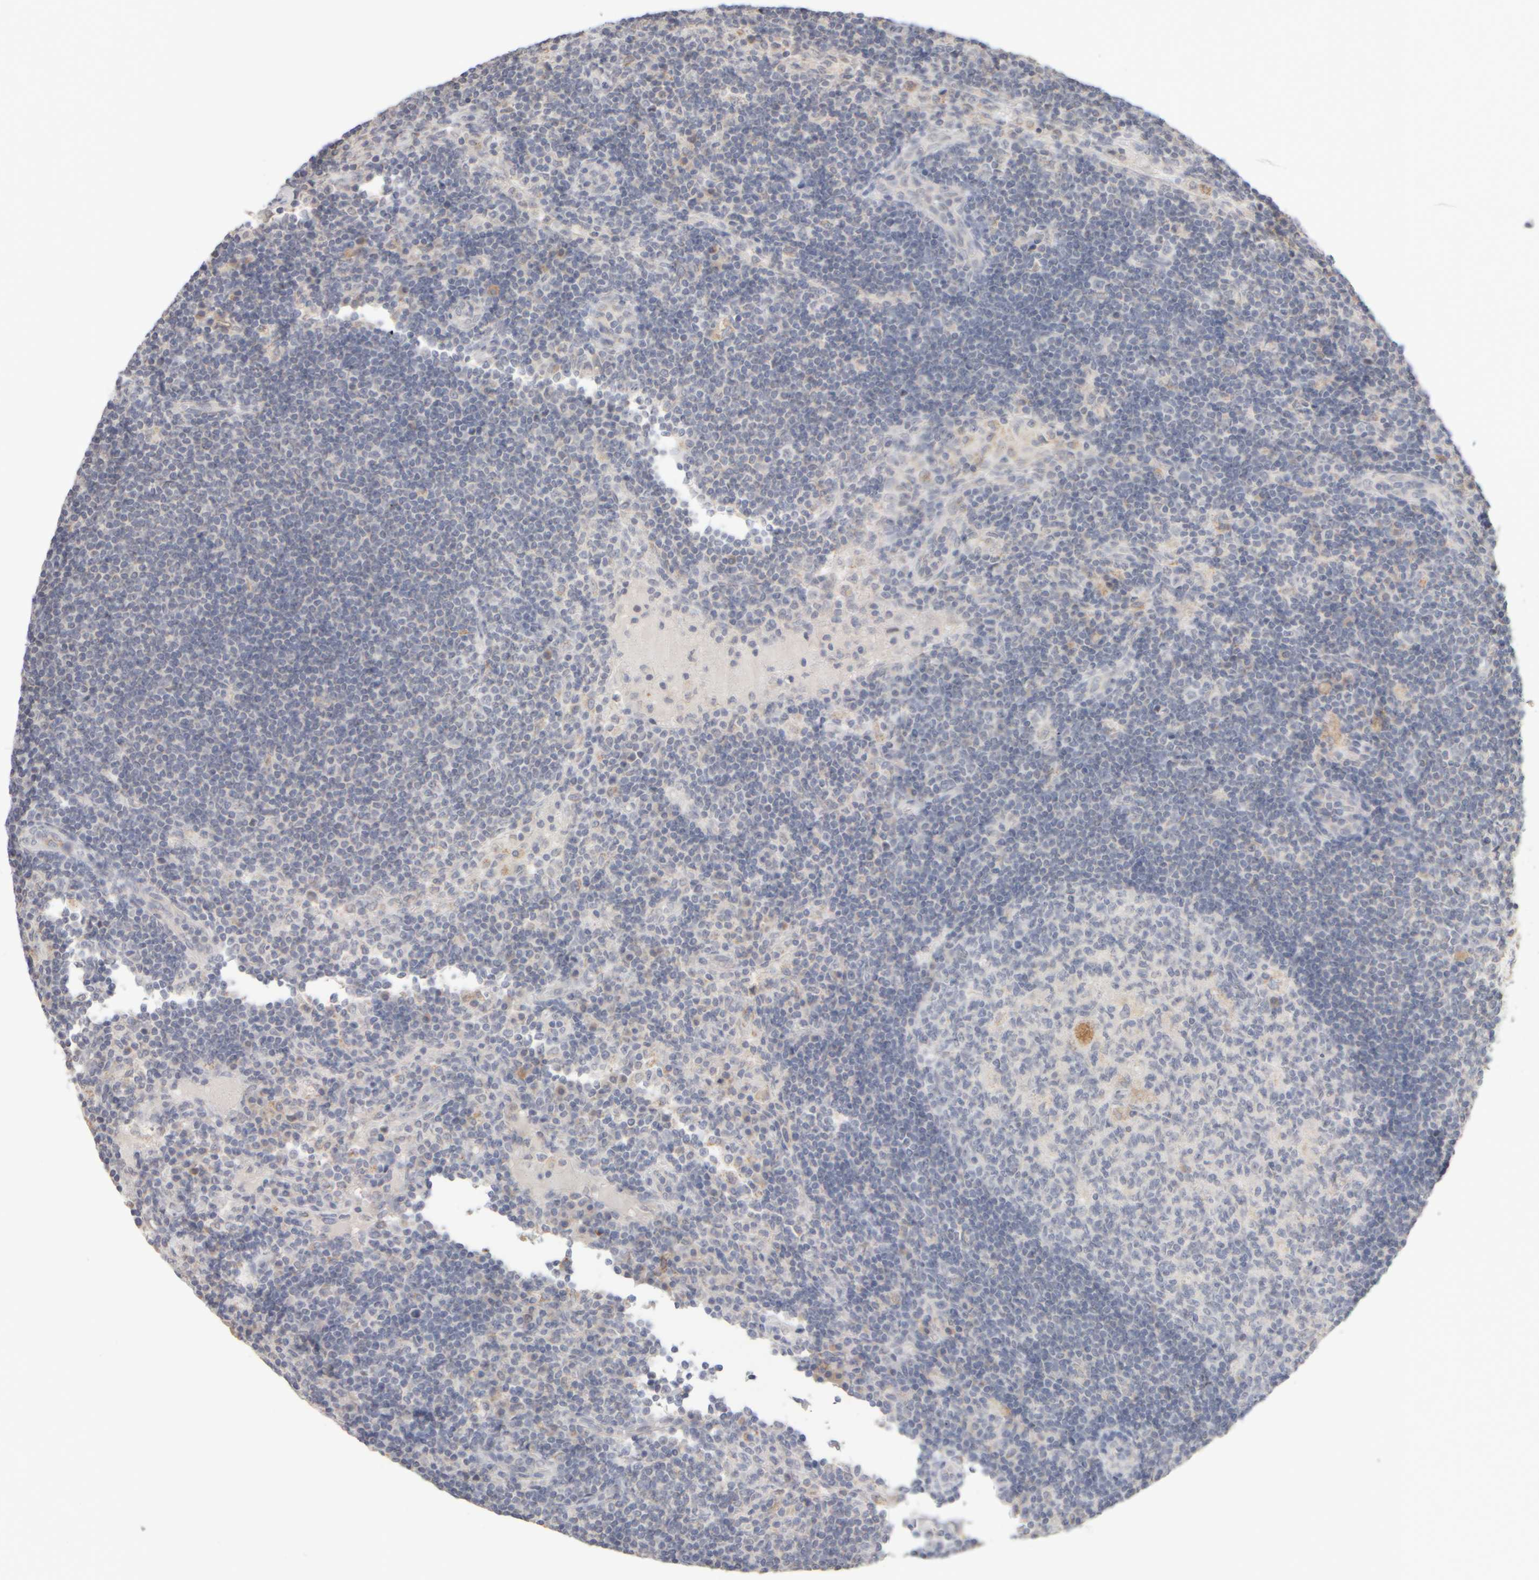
{"staining": {"intensity": "negative", "quantity": "none", "location": "none"}, "tissue": "lymph node", "cell_type": "Germinal center cells", "image_type": "normal", "snomed": [{"axis": "morphology", "description": "Normal tissue, NOS"}, {"axis": "topography", "description": "Lymph node"}], "caption": "Lymph node stained for a protein using immunohistochemistry (IHC) demonstrates no staining germinal center cells.", "gene": "ZNF112", "patient": {"sex": "female", "age": 53}}